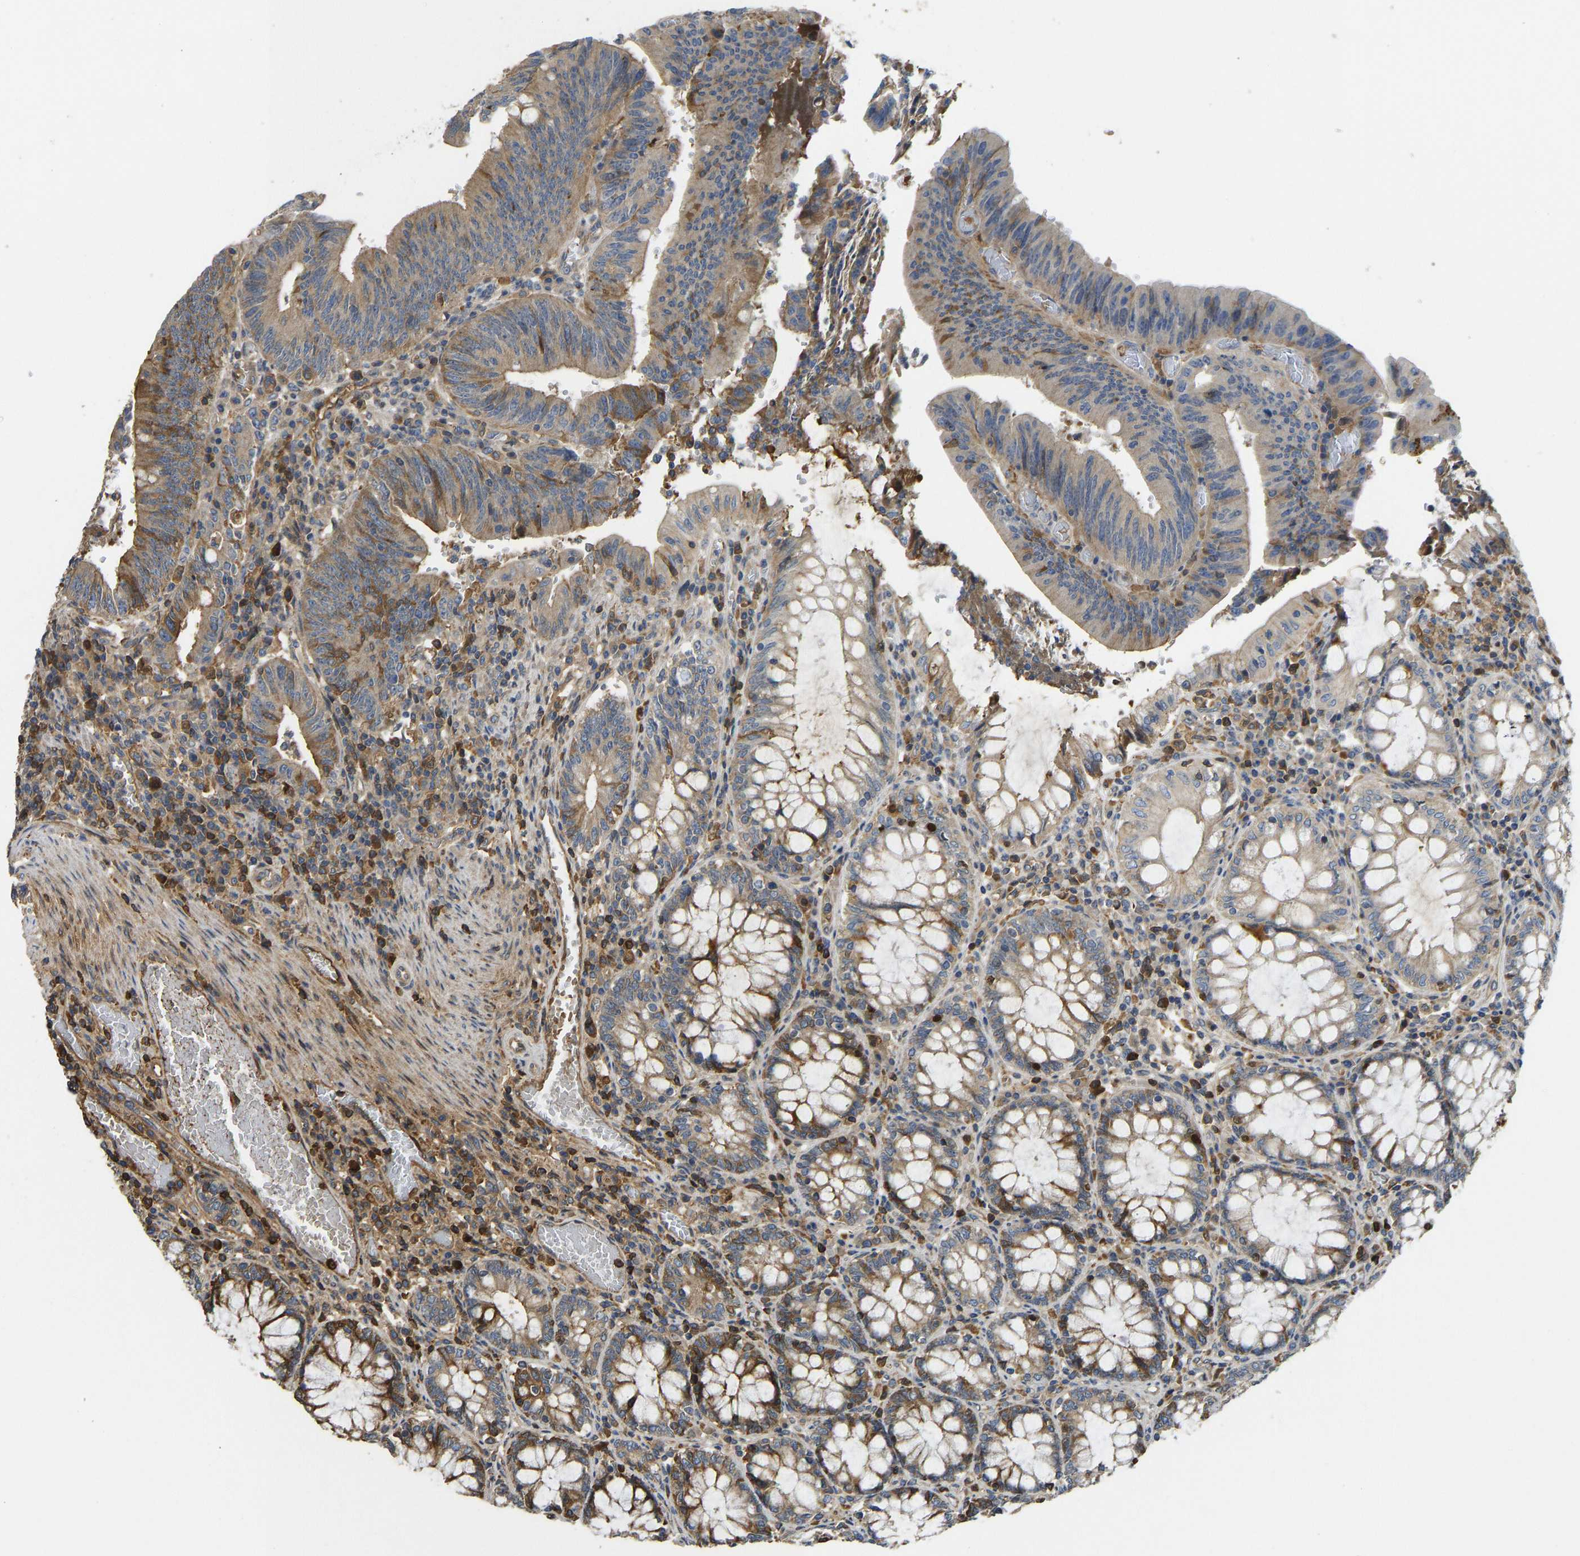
{"staining": {"intensity": "moderate", "quantity": ">75%", "location": "cytoplasmic/membranous"}, "tissue": "colorectal cancer", "cell_type": "Tumor cells", "image_type": "cancer", "snomed": [{"axis": "morphology", "description": "Normal tissue, NOS"}, {"axis": "morphology", "description": "Adenocarcinoma, NOS"}, {"axis": "topography", "description": "Rectum"}], "caption": "This micrograph exhibits immunohistochemistry staining of colorectal cancer (adenocarcinoma), with medium moderate cytoplasmic/membranous expression in about >75% of tumor cells.", "gene": "VCPKMT", "patient": {"sex": "female", "age": 66}}